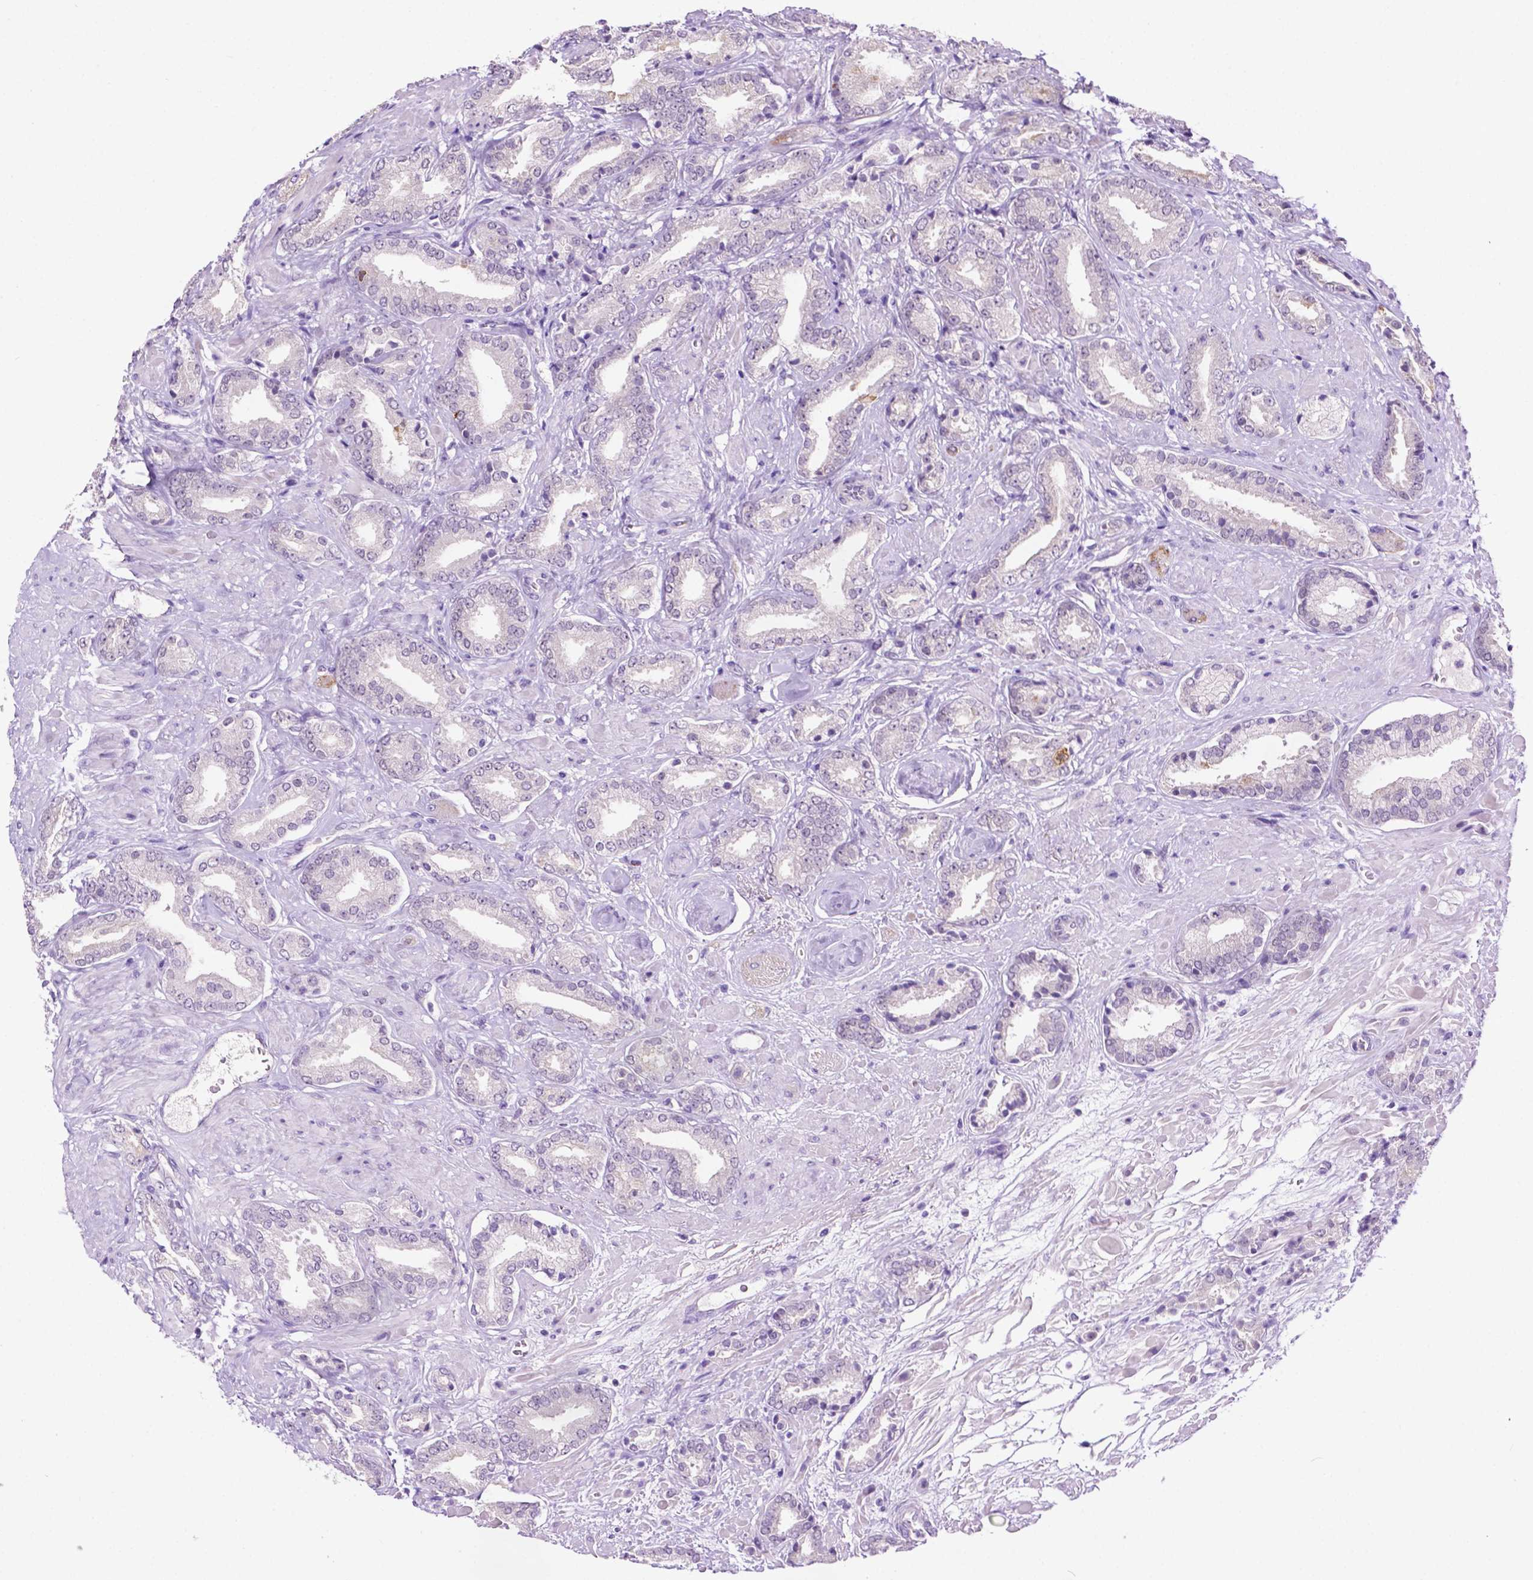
{"staining": {"intensity": "negative", "quantity": "none", "location": "none"}, "tissue": "prostate cancer", "cell_type": "Tumor cells", "image_type": "cancer", "snomed": [{"axis": "morphology", "description": "Adenocarcinoma, High grade"}, {"axis": "topography", "description": "Prostate"}], "caption": "Immunohistochemistry histopathology image of neoplastic tissue: human prostate cancer (high-grade adenocarcinoma) stained with DAB (3,3'-diaminobenzidine) displays no significant protein staining in tumor cells. (DAB (3,3'-diaminobenzidine) IHC visualized using brightfield microscopy, high magnification).", "gene": "MMP27", "patient": {"sex": "male", "age": 56}}